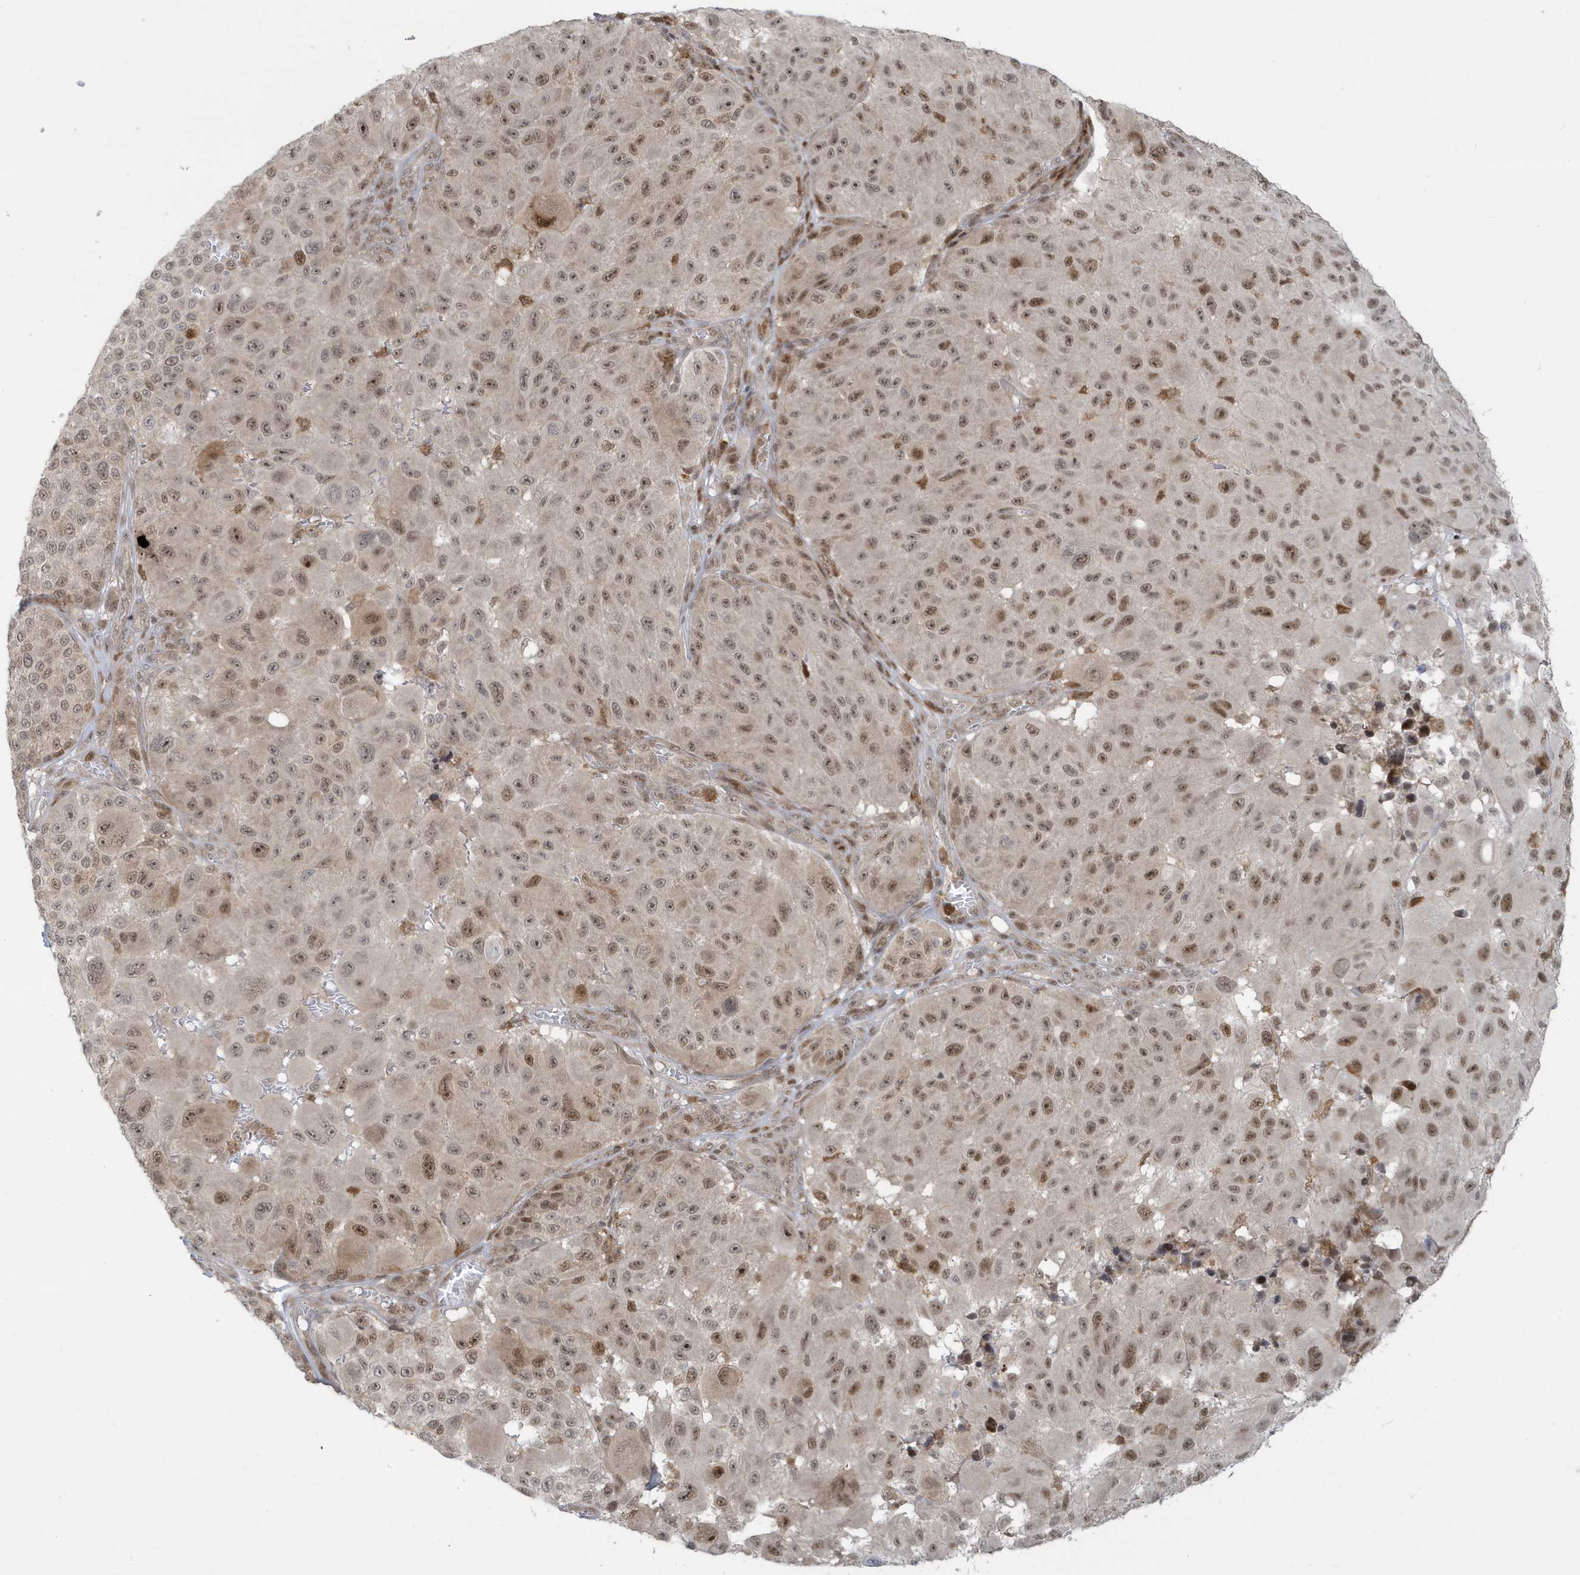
{"staining": {"intensity": "moderate", "quantity": ">75%", "location": "nuclear"}, "tissue": "melanoma", "cell_type": "Tumor cells", "image_type": "cancer", "snomed": [{"axis": "morphology", "description": "Malignant melanoma, NOS"}, {"axis": "topography", "description": "Skin"}], "caption": "Tumor cells reveal medium levels of moderate nuclear expression in about >75% of cells in human malignant melanoma.", "gene": "C1orf52", "patient": {"sex": "male", "age": 83}}